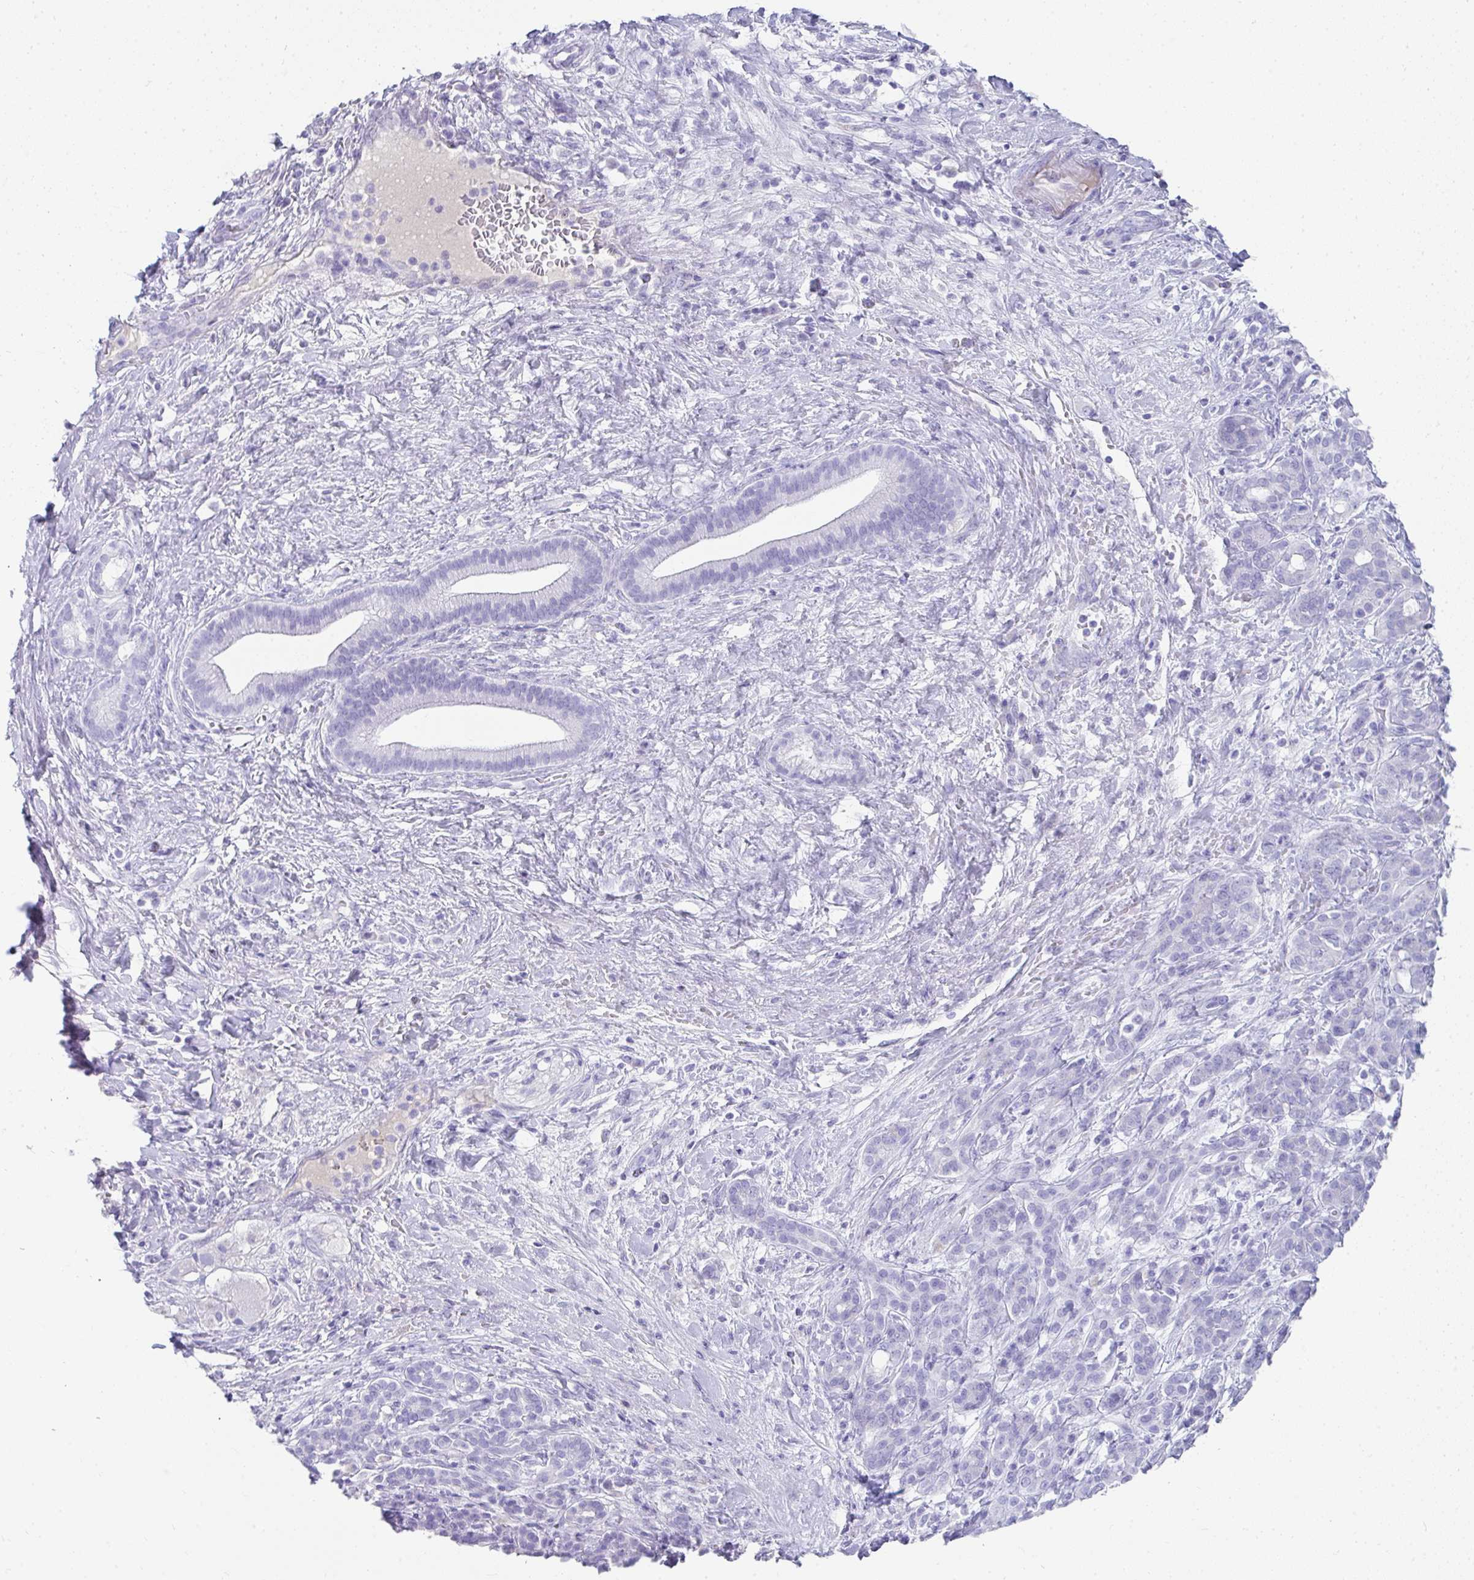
{"staining": {"intensity": "negative", "quantity": "none", "location": "none"}, "tissue": "pancreatic cancer", "cell_type": "Tumor cells", "image_type": "cancer", "snomed": [{"axis": "morphology", "description": "Adenocarcinoma, NOS"}, {"axis": "topography", "description": "Pancreas"}], "caption": "This is an IHC image of pancreatic cancer. There is no positivity in tumor cells.", "gene": "TNNT1", "patient": {"sex": "male", "age": 44}}